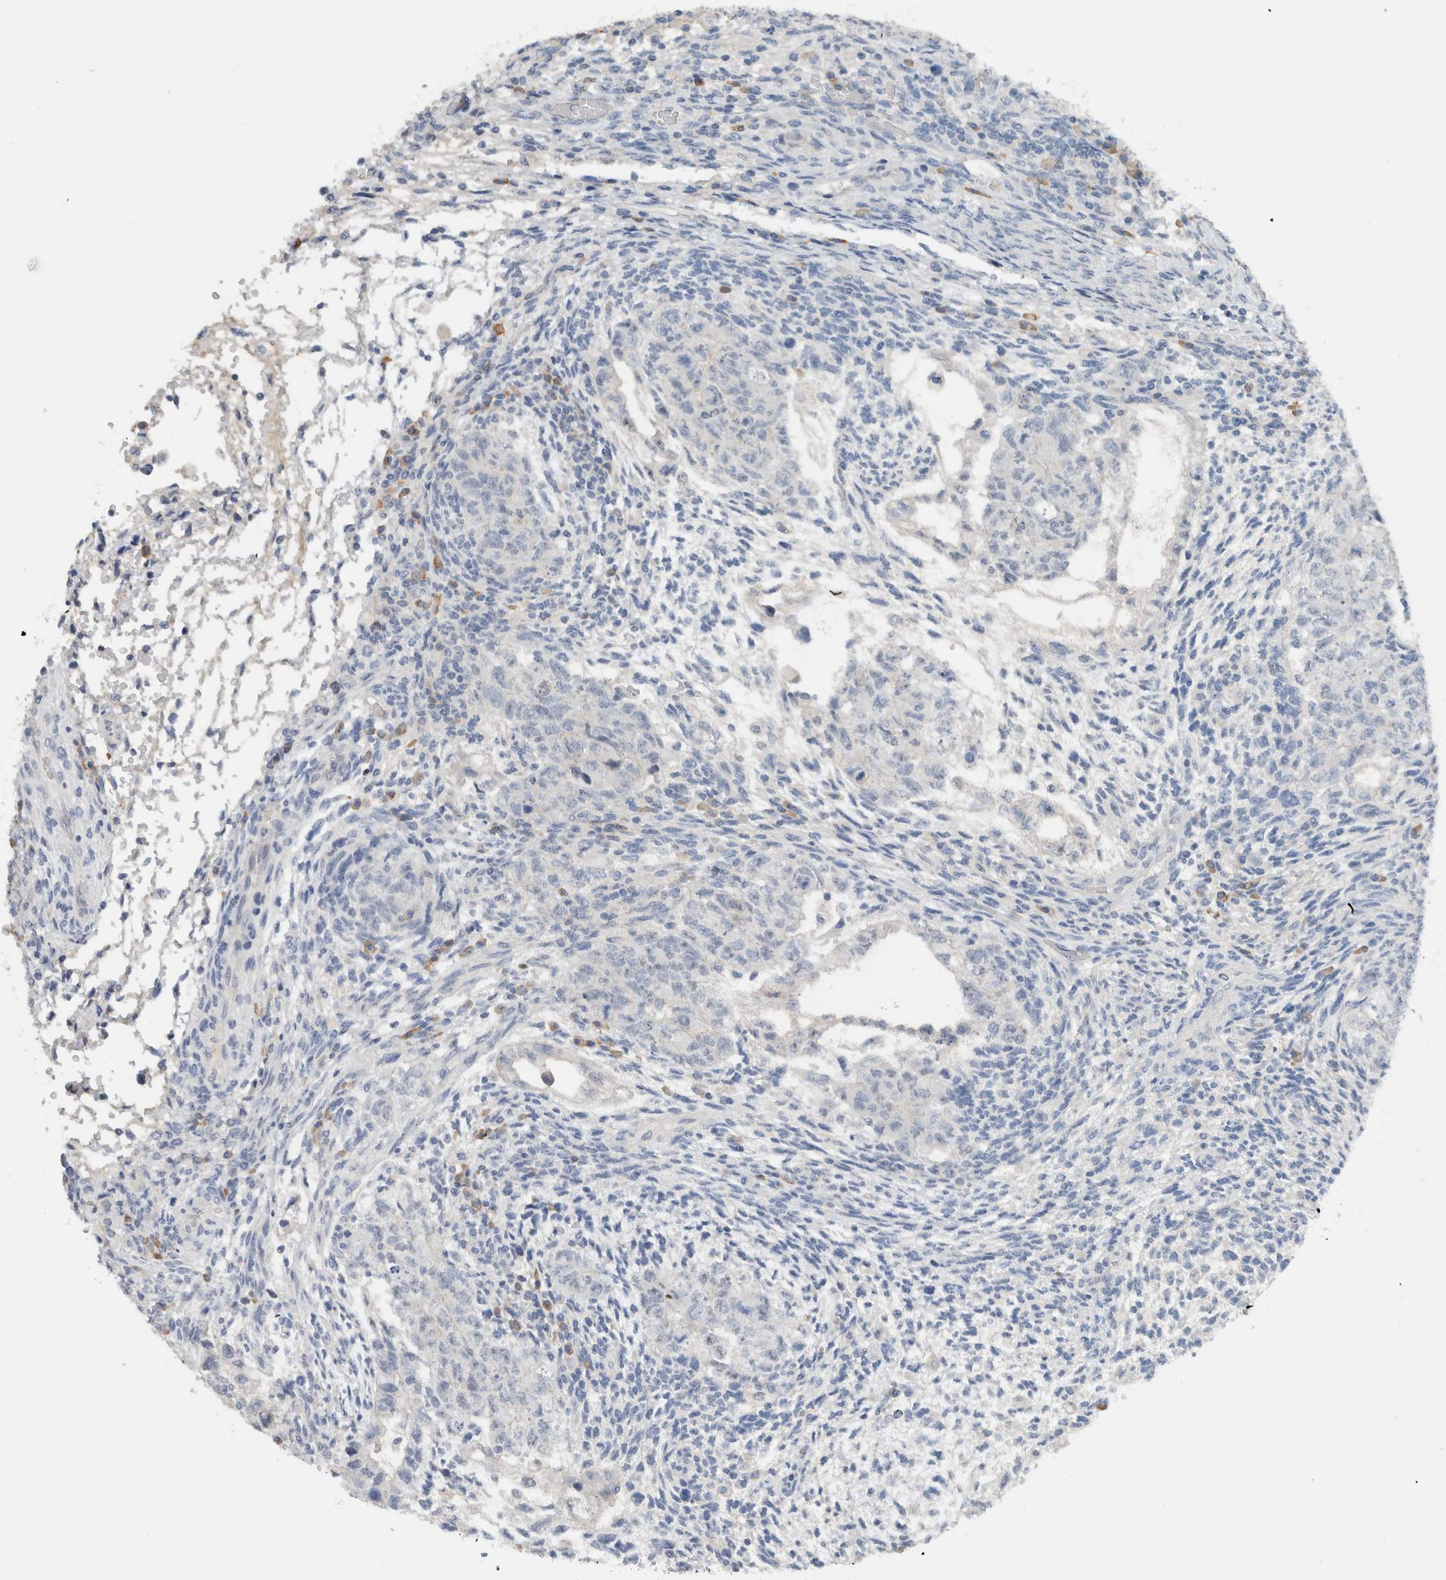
{"staining": {"intensity": "negative", "quantity": "none", "location": "none"}, "tissue": "testis cancer", "cell_type": "Tumor cells", "image_type": "cancer", "snomed": [{"axis": "morphology", "description": "Normal tissue, NOS"}, {"axis": "morphology", "description": "Carcinoma, Embryonal, NOS"}, {"axis": "topography", "description": "Testis"}], "caption": "This is an IHC photomicrograph of testis embryonal carcinoma. There is no positivity in tumor cells.", "gene": "DUOX1", "patient": {"sex": "male", "age": 36}}